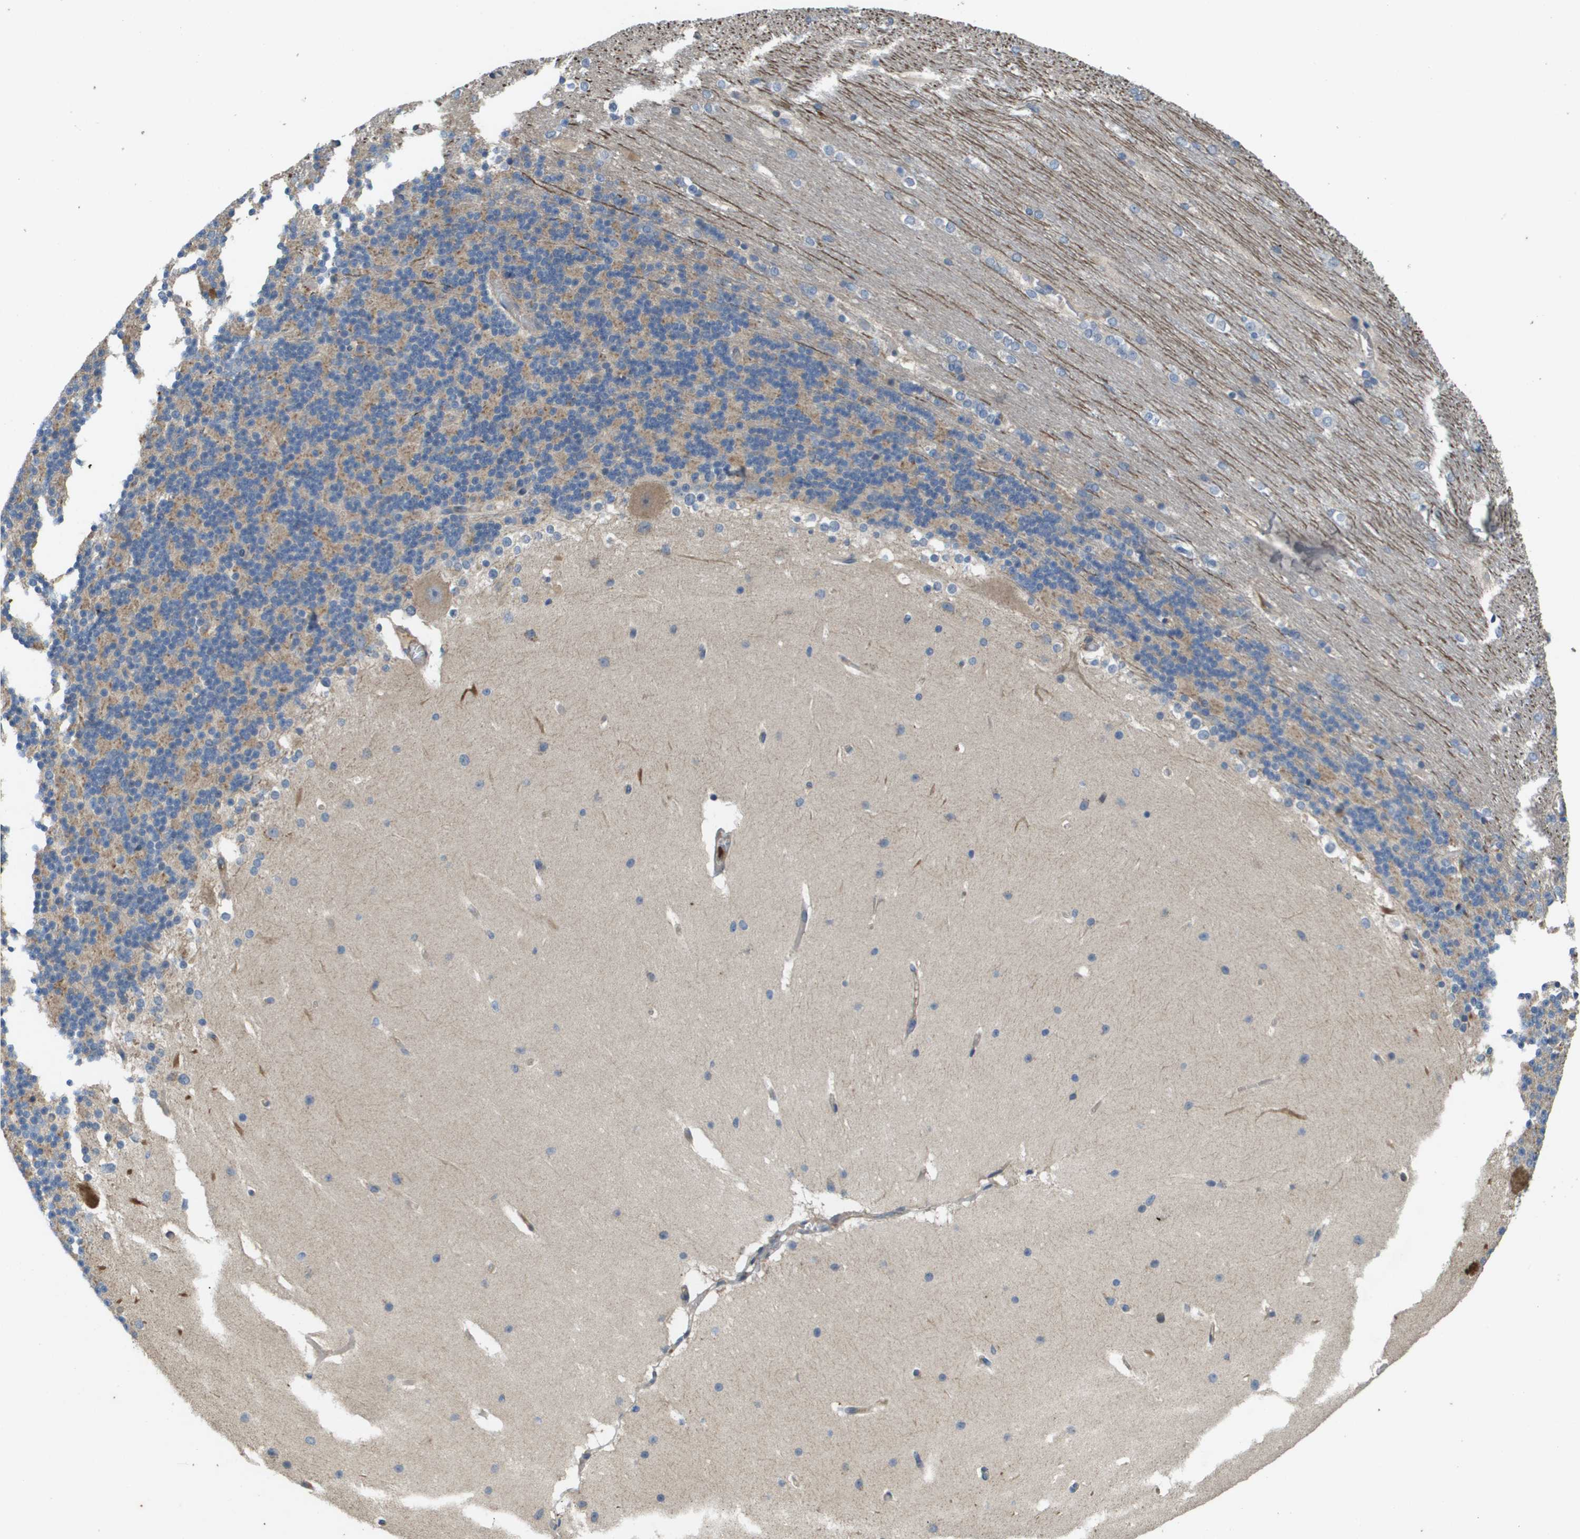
{"staining": {"intensity": "weak", "quantity": "25%-75%", "location": "cytoplasmic/membranous"}, "tissue": "cerebellum", "cell_type": "Cells in granular layer", "image_type": "normal", "snomed": [{"axis": "morphology", "description": "Normal tissue, NOS"}, {"axis": "topography", "description": "Cerebellum"}], "caption": "High-power microscopy captured an IHC micrograph of unremarkable cerebellum, revealing weak cytoplasmic/membranous positivity in approximately 25%-75% of cells in granular layer.", "gene": "KRT23", "patient": {"sex": "female", "age": 19}}